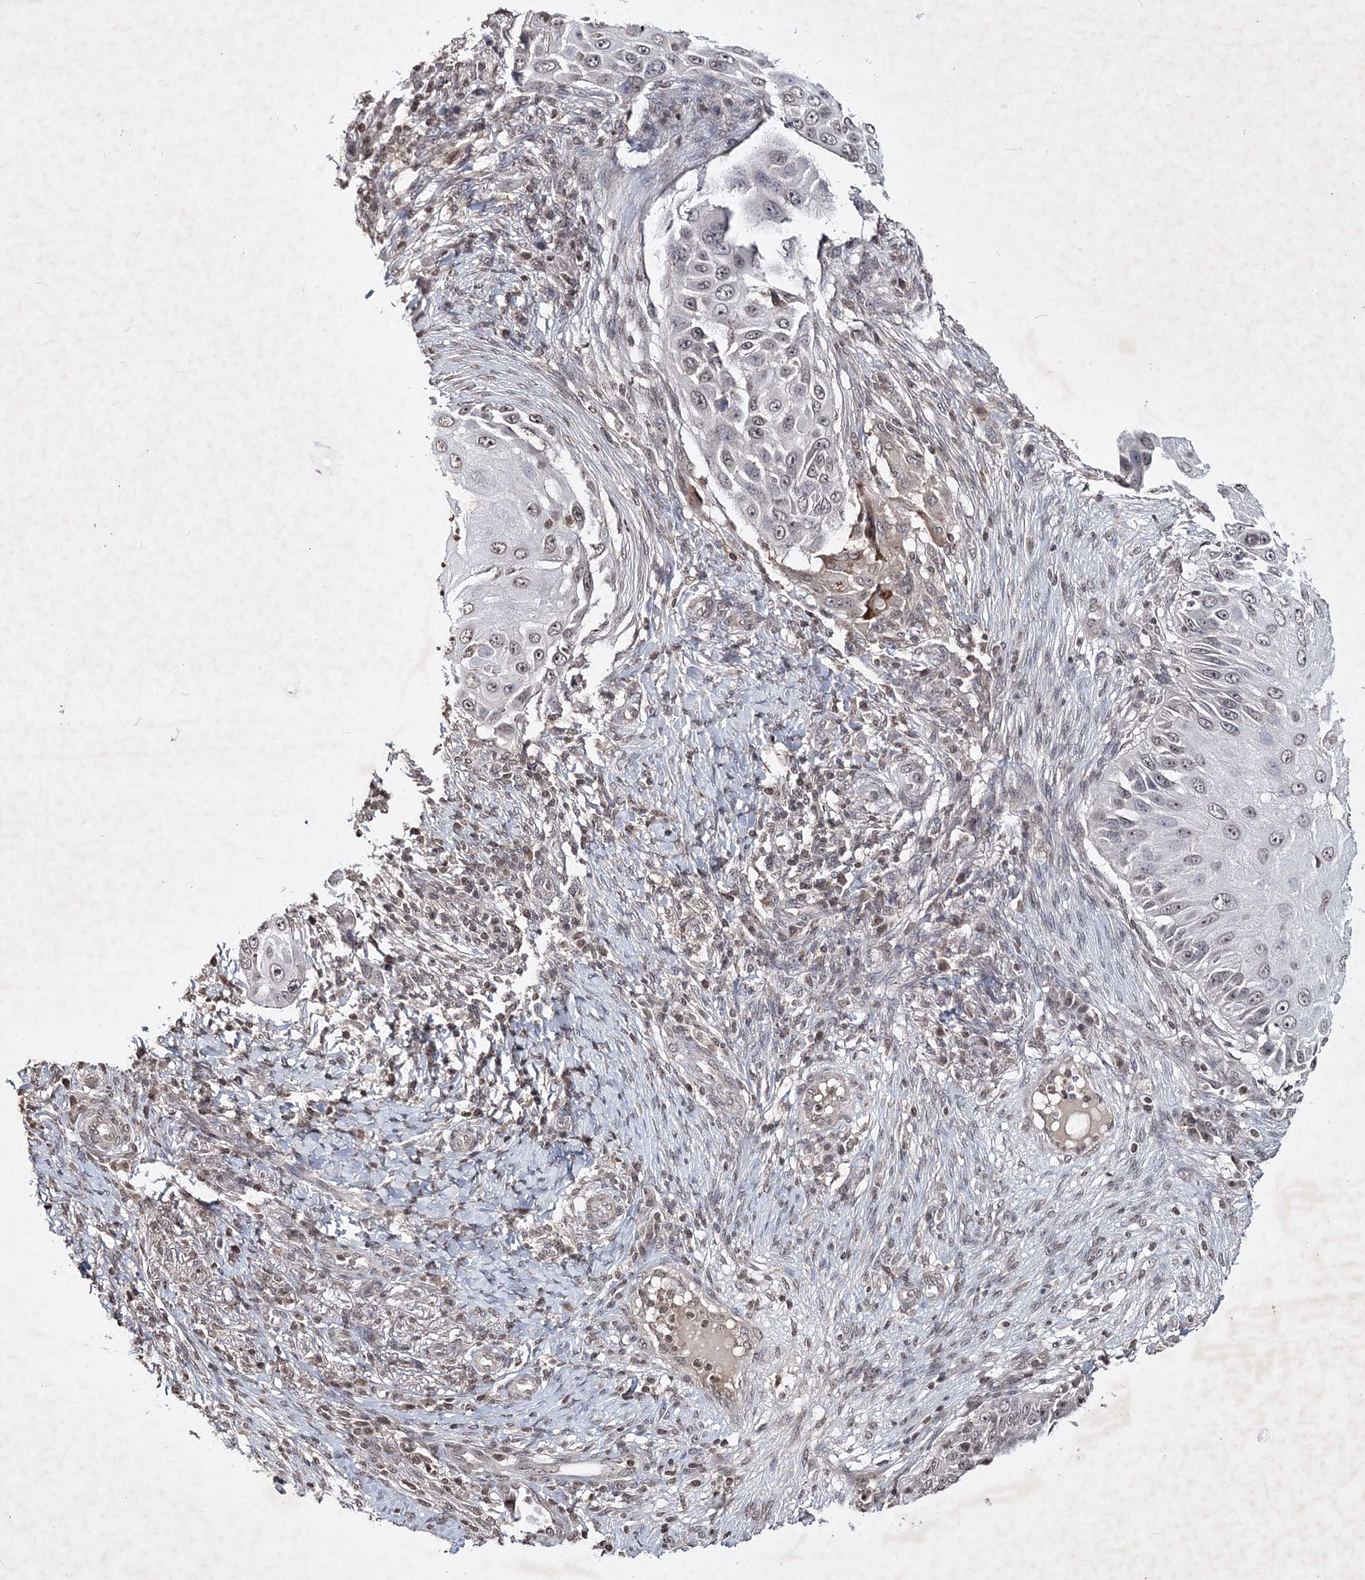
{"staining": {"intensity": "weak", "quantity": "<25%", "location": "nuclear"}, "tissue": "skin cancer", "cell_type": "Tumor cells", "image_type": "cancer", "snomed": [{"axis": "morphology", "description": "Squamous cell carcinoma, NOS"}, {"axis": "topography", "description": "Skin"}], "caption": "The histopathology image shows no significant expression in tumor cells of skin cancer. Brightfield microscopy of immunohistochemistry (IHC) stained with DAB (brown) and hematoxylin (blue), captured at high magnification.", "gene": "SOWAHB", "patient": {"sex": "female", "age": 44}}